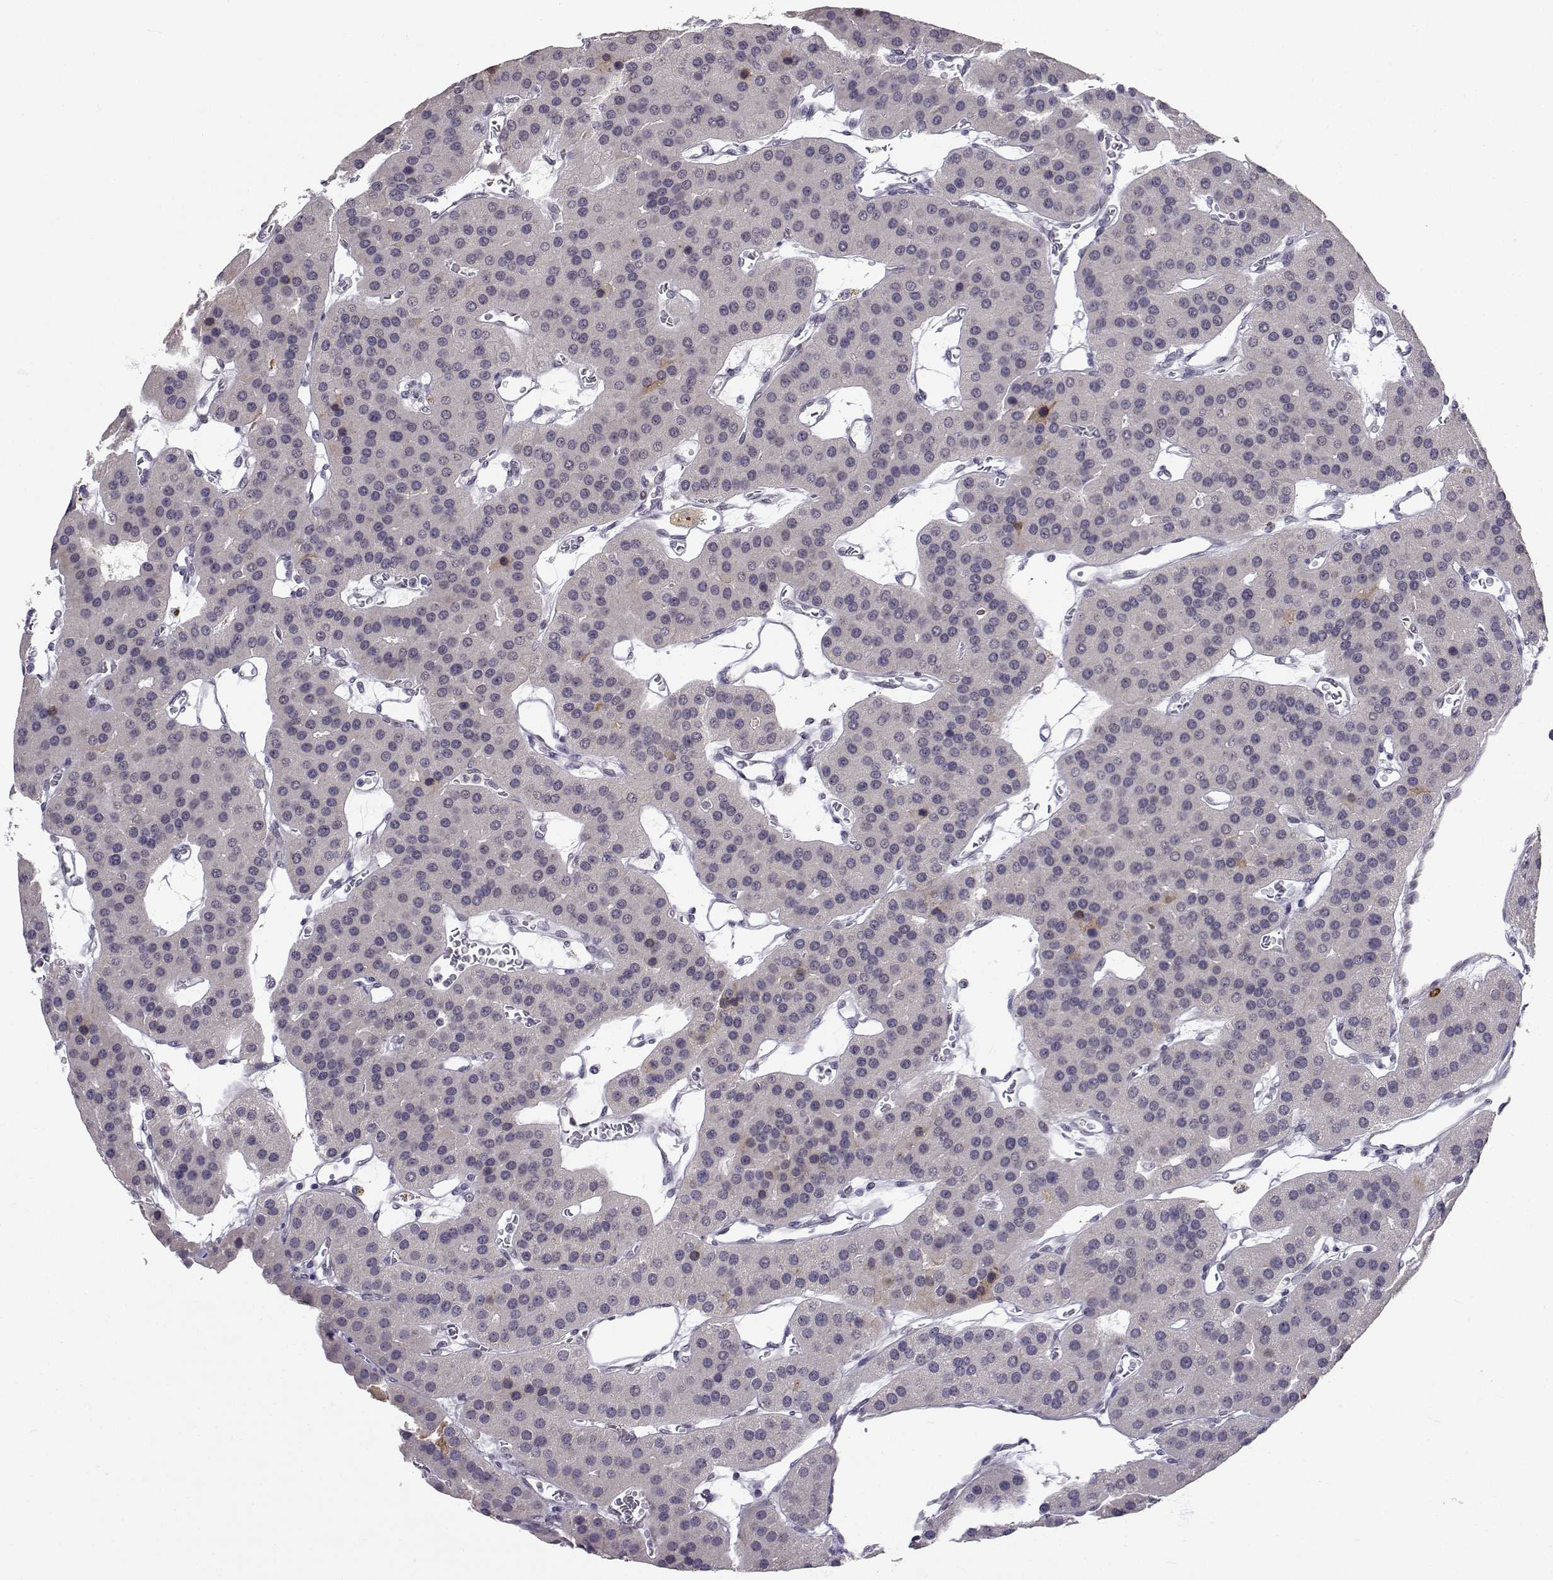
{"staining": {"intensity": "weak", "quantity": "<25%", "location": "cytoplasmic/membranous"}, "tissue": "parathyroid gland", "cell_type": "Glandular cells", "image_type": "normal", "snomed": [{"axis": "morphology", "description": "Normal tissue, NOS"}, {"axis": "morphology", "description": "Adenoma, NOS"}, {"axis": "topography", "description": "Parathyroid gland"}], "caption": "Human parathyroid gland stained for a protein using immunohistochemistry demonstrates no staining in glandular cells.", "gene": "SLC6A3", "patient": {"sex": "female", "age": 86}}